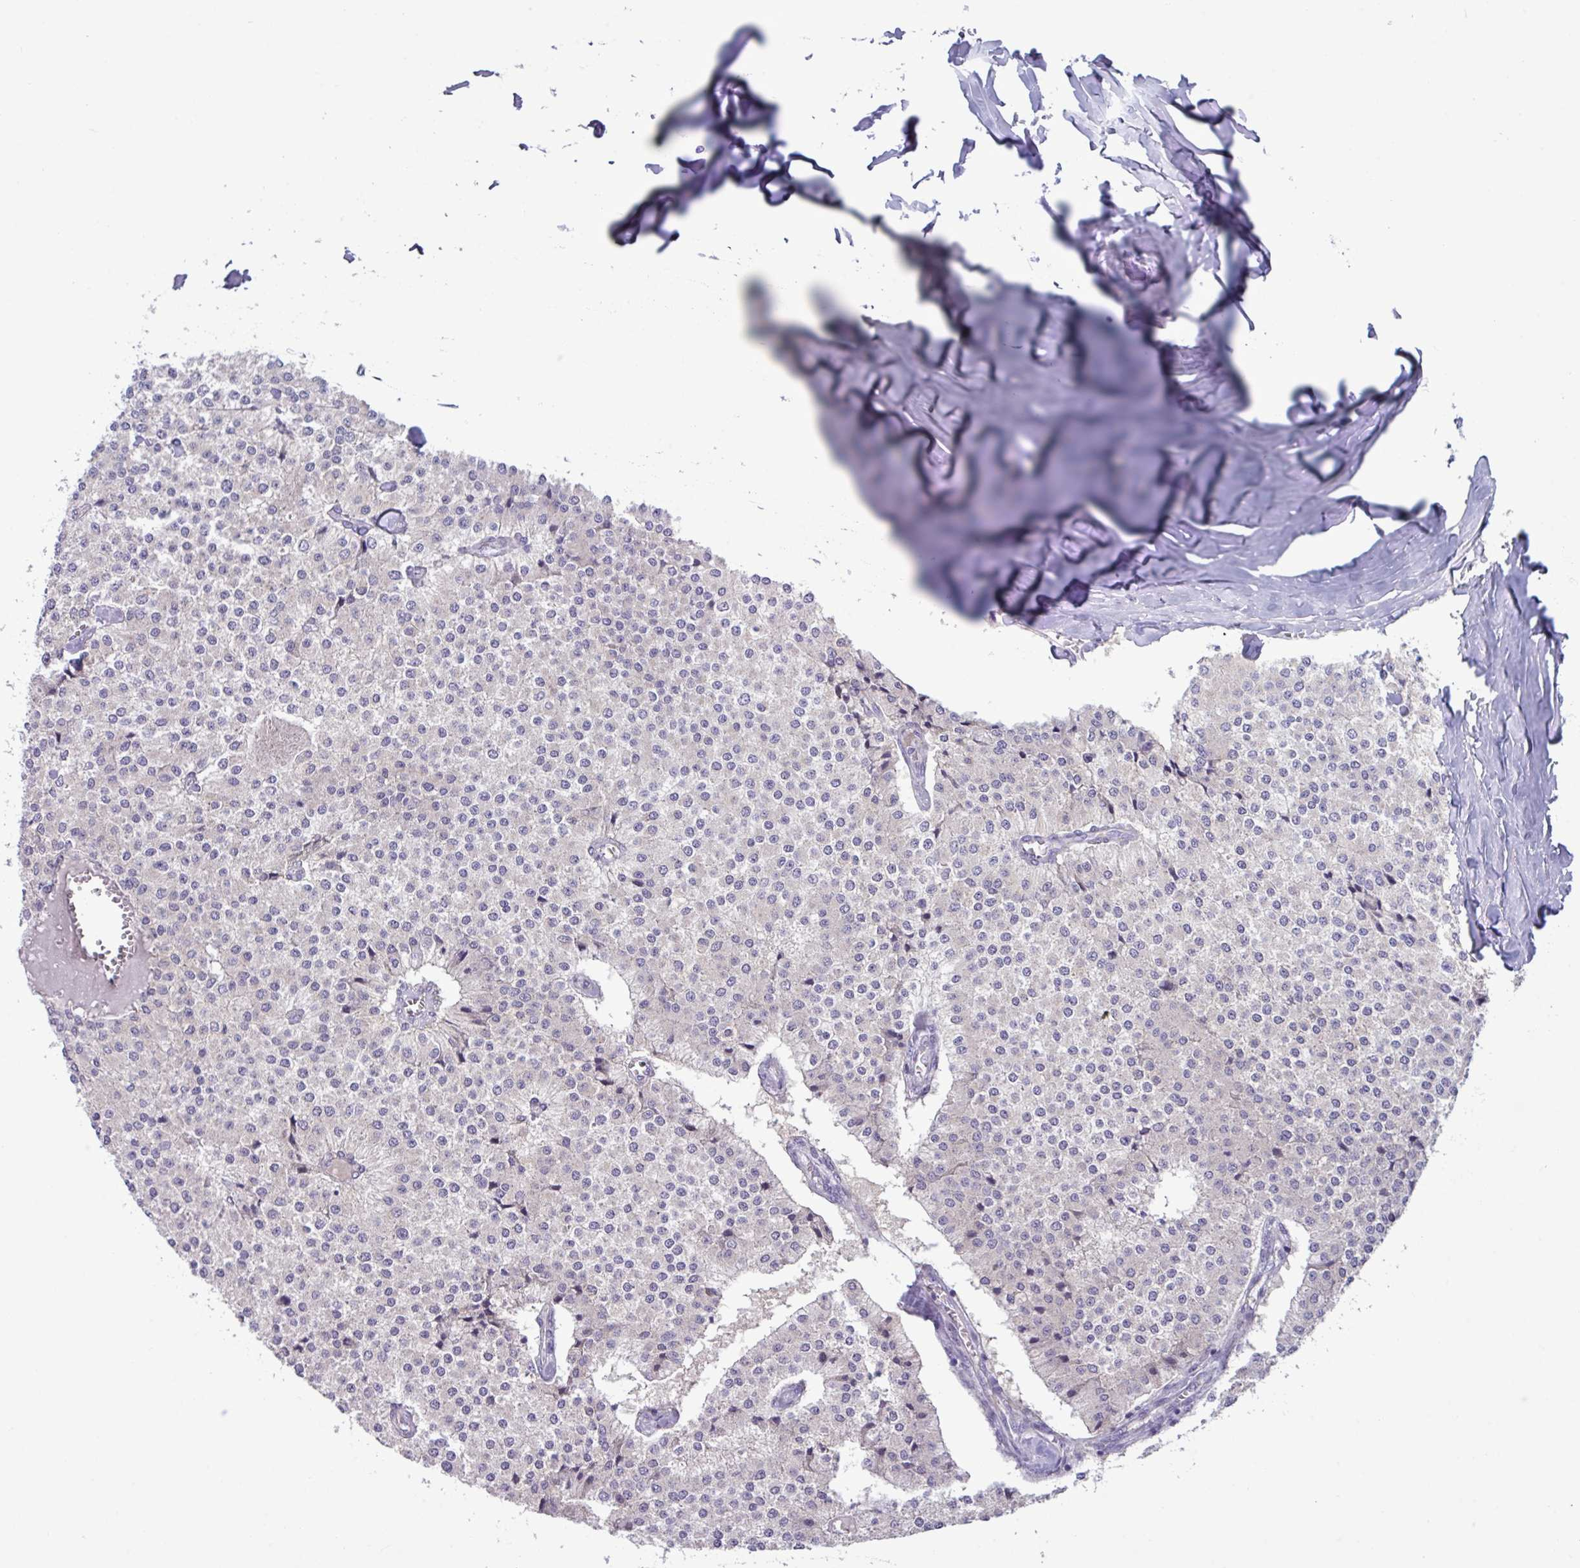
{"staining": {"intensity": "negative", "quantity": "none", "location": "none"}, "tissue": "carcinoid", "cell_type": "Tumor cells", "image_type": "cancer", "snomed": [{"axis": "morphology", "description": "Carcinoid, malignant, NOS"}, {"axis": "topography", "description": "Colon"}], "caption": "DAB immunohistochemical staining of carcinoid displays no significant positivity in tumor cells. (DAB (3,3'-diaminobenzidine) IHC visualized using brightfield microscopy, high magnification).", "gene": "STIMATE", "patient": {"sex": "female", "age": 52}}